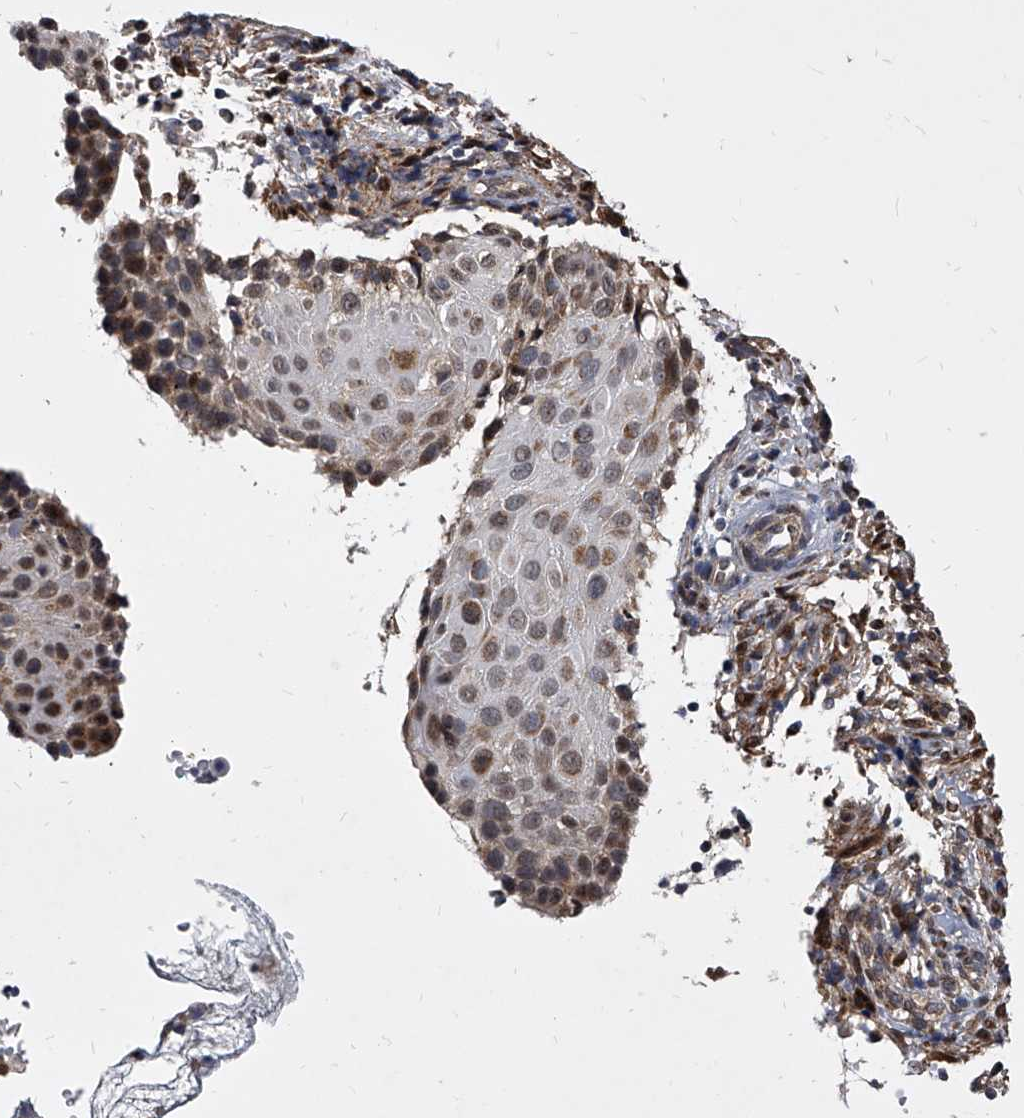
{"staining": {"intensity": "weak", "quantity": "25%-75%", "location": "cytoplasmic/membranous,nuclear"}, "tissue": "cervical cancer", "cell_type": "Tumor cells", "image_type": "cancer", "snomed": [{"axis": "morphology", "description": "Squamous cell carcinoma, NOS"}, {"axis": "topography", "description": "Cervix"}], "caption": "Brown immunohistochemical staining in human cervical cancer reveals weak cytoplasmic/membranous and nuclear staining in approximately 25%-75% of tumor cells.", "gene": "SOBP", "patient": {"sex": "female", "age": 74}}